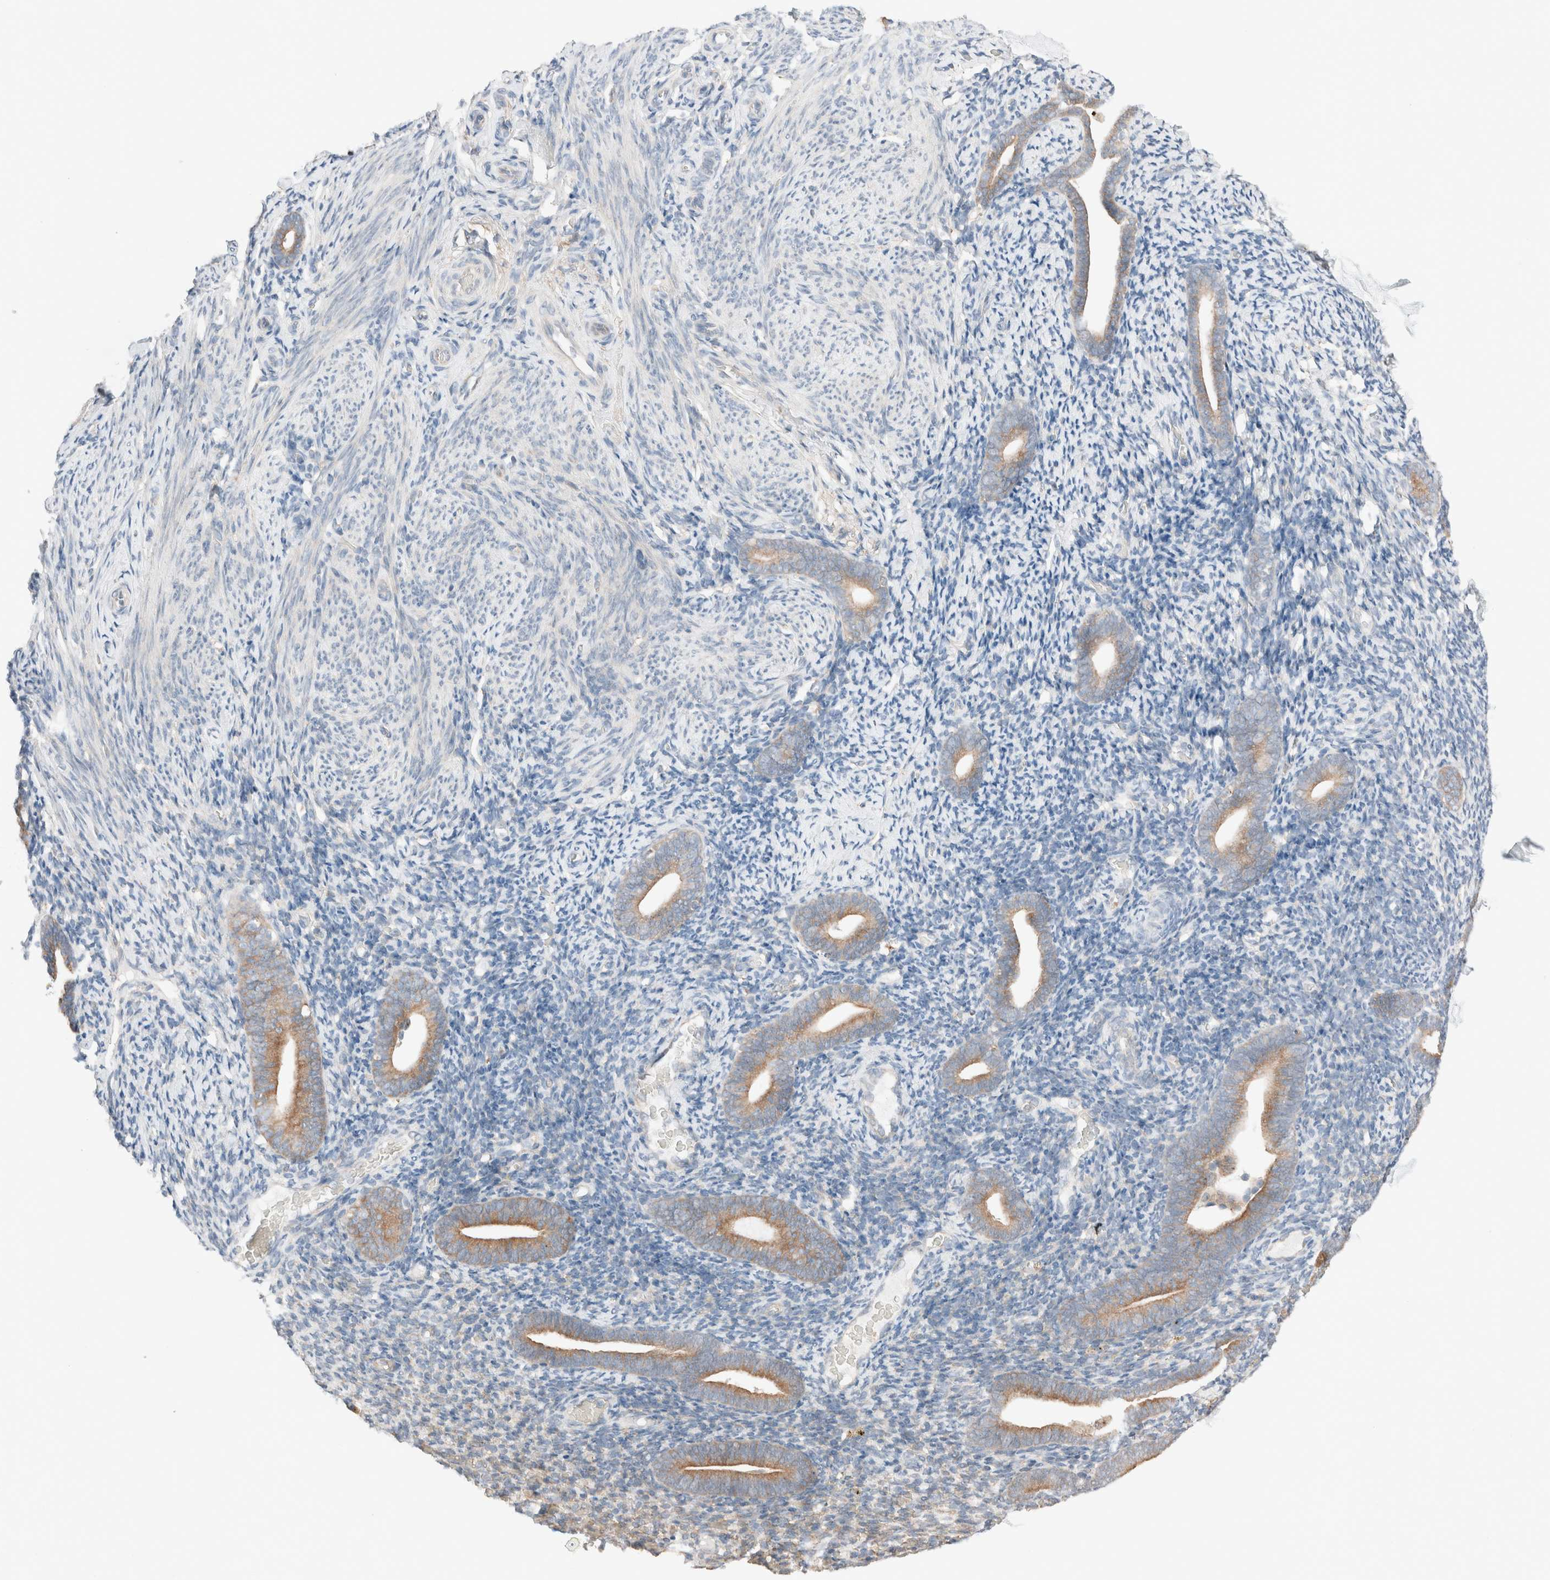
{"staining": {"intensity": "weak", "quantity": "<25%", "location": "cytoplasmic/membranous"}, "tissue": "endometrium", "cell_type": "Cells in endometrial stroma", "image_type": "normal", "snomed": [{"axis": "morphology", "description": "Normal tissue, NOS"}, {"axis": "topography", "description": "Endometrium"}], "caption": "Photomicrograph shows no significant protein staining in cells in endometrial stroma of unremarkable endometrium.", "gene": "PCM1", "patient": {"sex": "female", "age": 51}}